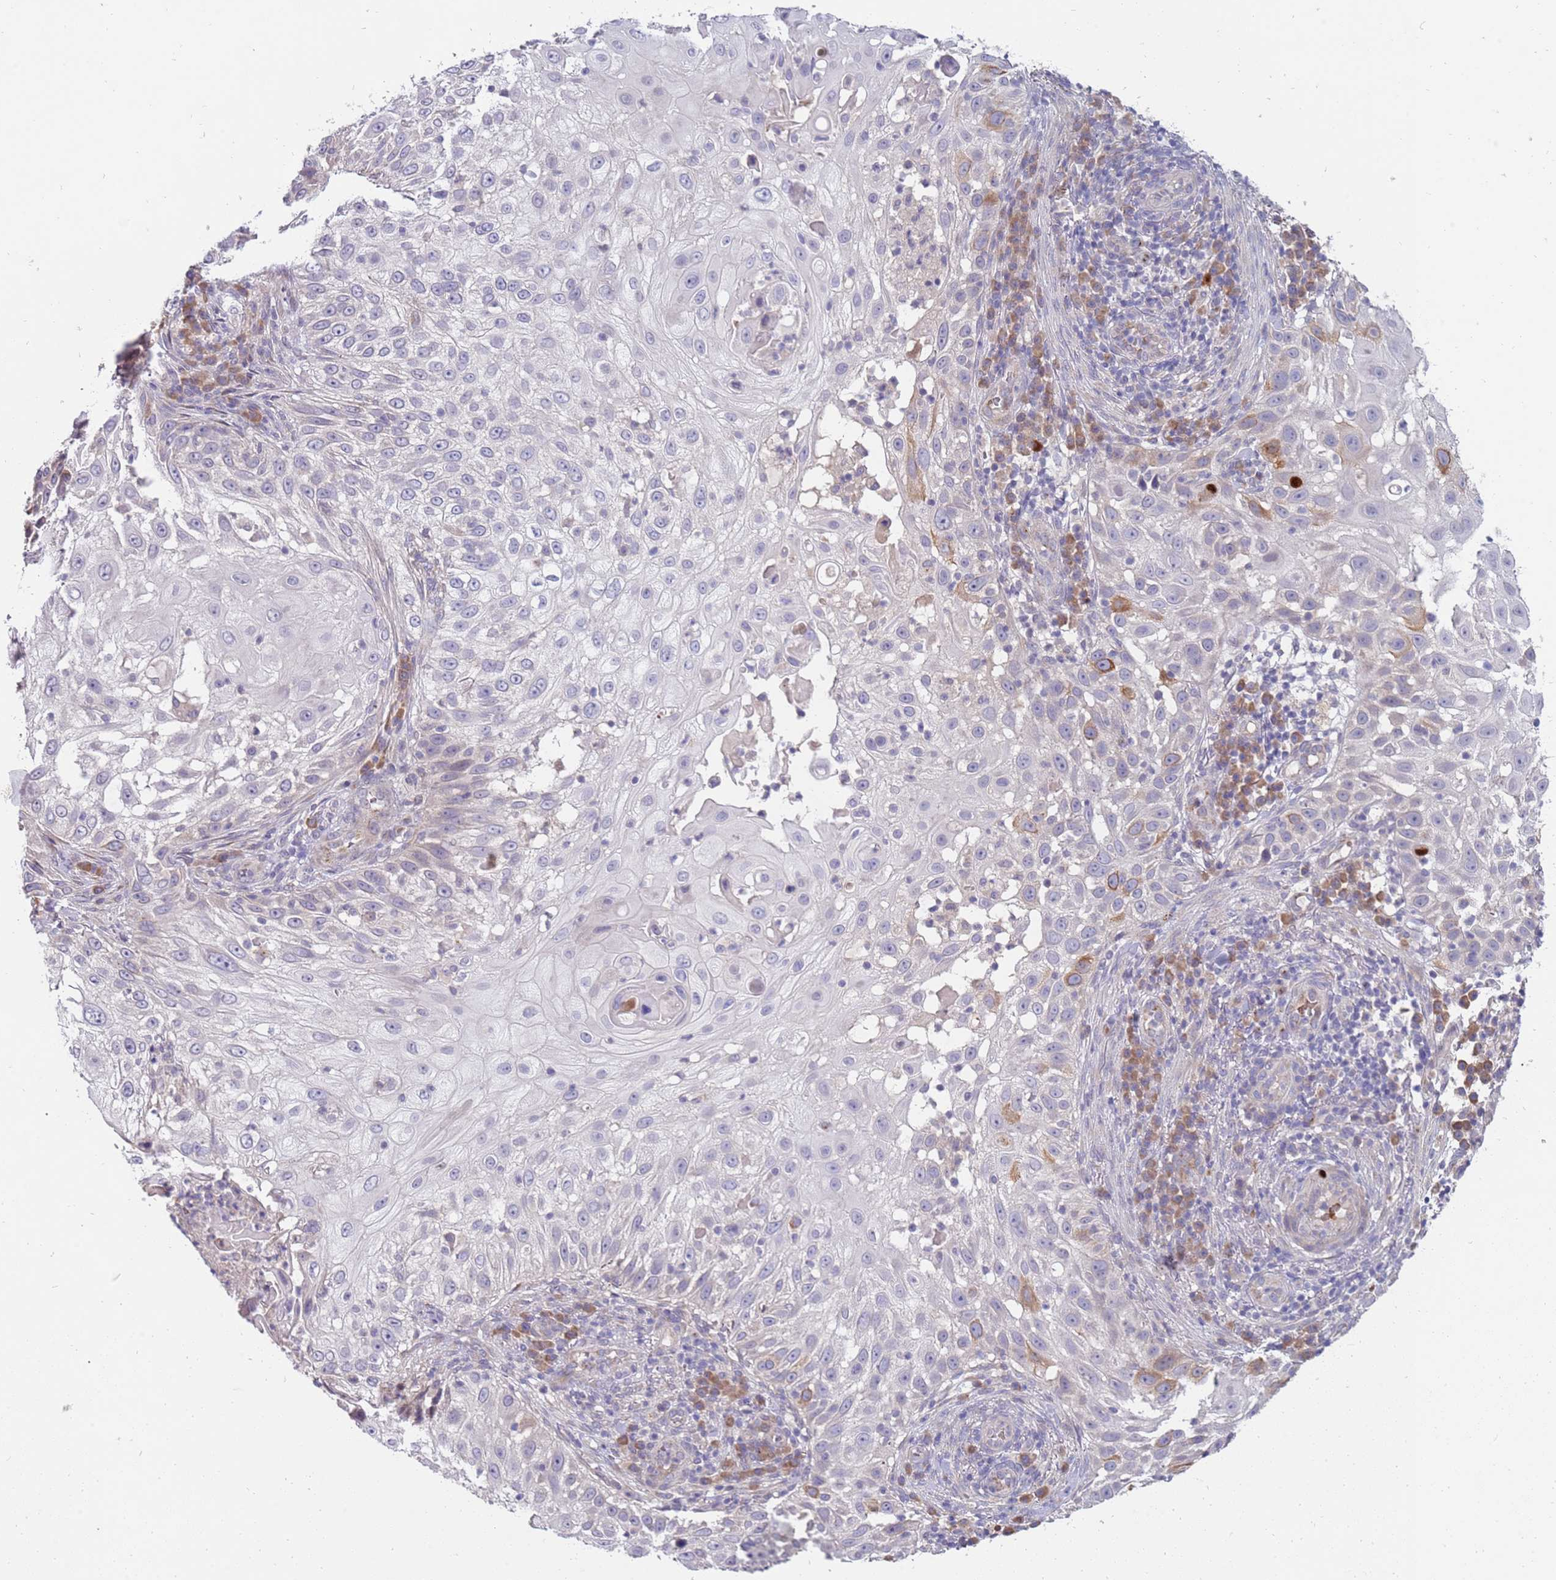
{"staining": {"intensity": "negative", "quantity": "none", "location": "none"}, "tissue": "skin cancer", "cell_type": "Tumor cells", "image_type": "cancer", "snomed": [{"axis": "morphology", "description": "Squamous cell carcinoma, NOS"}, {"axis": "topography", "description": "Skin"}], "caption": "Tumor cells show no significant protein staining in skin cancer (squamous cell carcinoma).", "gene": "NMUR2", "patient": {"sex": "female", "age": 44}}